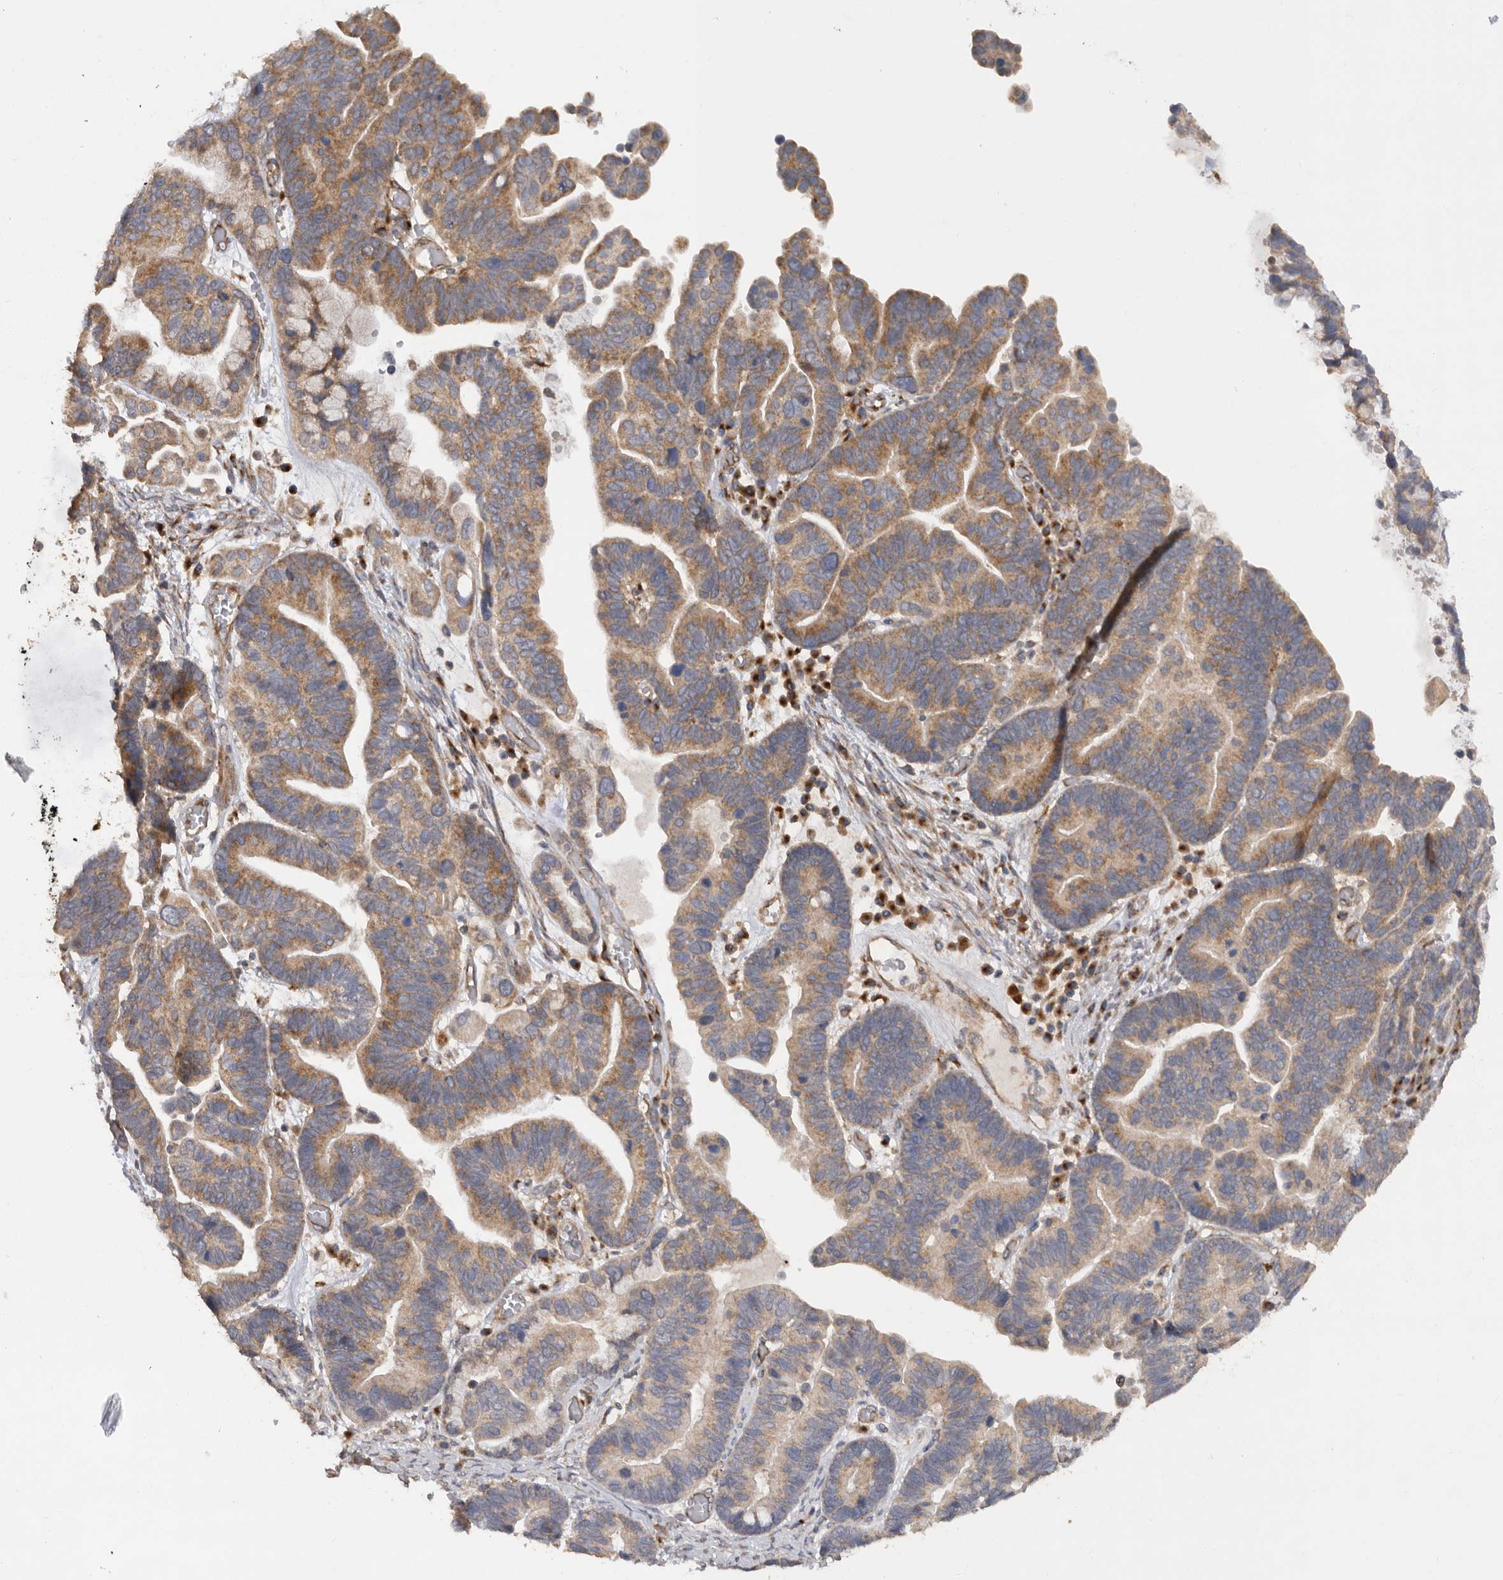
{"staining": {"intensity": "moderate", "quantity": ">75%", "location": "cytoplasmic/membranous"}, "tissue": "ovarian cancer", "cell_type": "Tumor cells", "image_type": "cancer", "snomed": [{"axis": "morphology", "description": "Cystadenocarcinoma, serous, NOS"}, {"axis": "topography", "description": "Ovary"}], "caption": "DAB (3,3'-diaminobenzidine) immunohistochemical staining of human ovarian cancer displays moderate cytoplasmic/membranous protein staining in approximately >75% of tumor cells.", "gene": "PODXL2", "patient": {"sex": "female", "age": 56}}